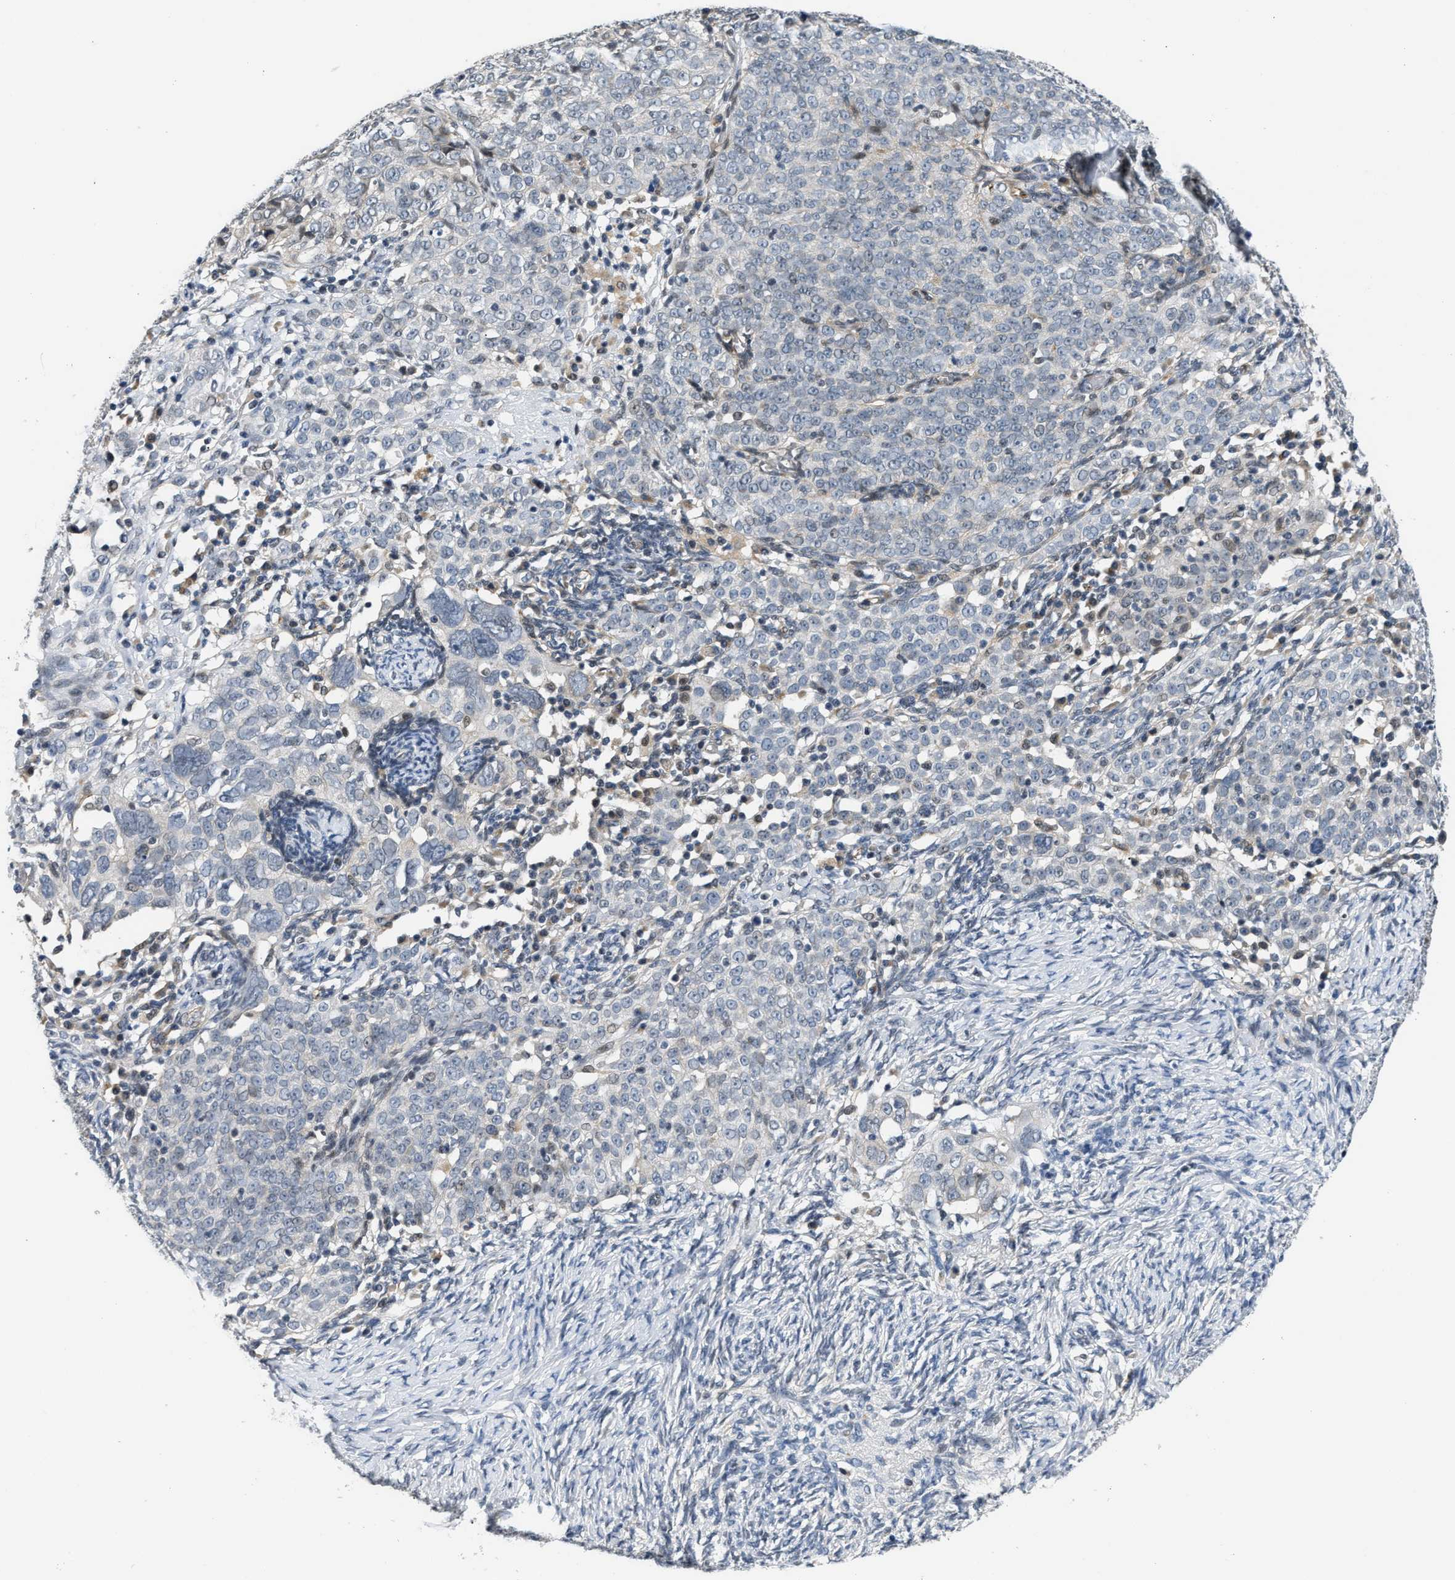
{"staining": {"intensity": "negative", "quantity": "none", "location": "none"}, "tissue": "ovarian cancer", "cell_type": "Tumor cells", "image_type": "cancer", "snomed": [{"axis": "morphology", "description": "Normal tissue, NOS"}, {"axis": "morphology", "description": "Cystadenocarcinoma, serous, NOS"}, {"axis": "topography", "description": "Ovary"}], "caption": "Immunohistochemistry (IHC) of ovarian serous cystadenocarcinoma exhibits no staining in tumor cells. (DAB IHC with hematoxylin counter stain).", "gene": "PPM1H", "patient": {"sex": "female", "age": 62}}